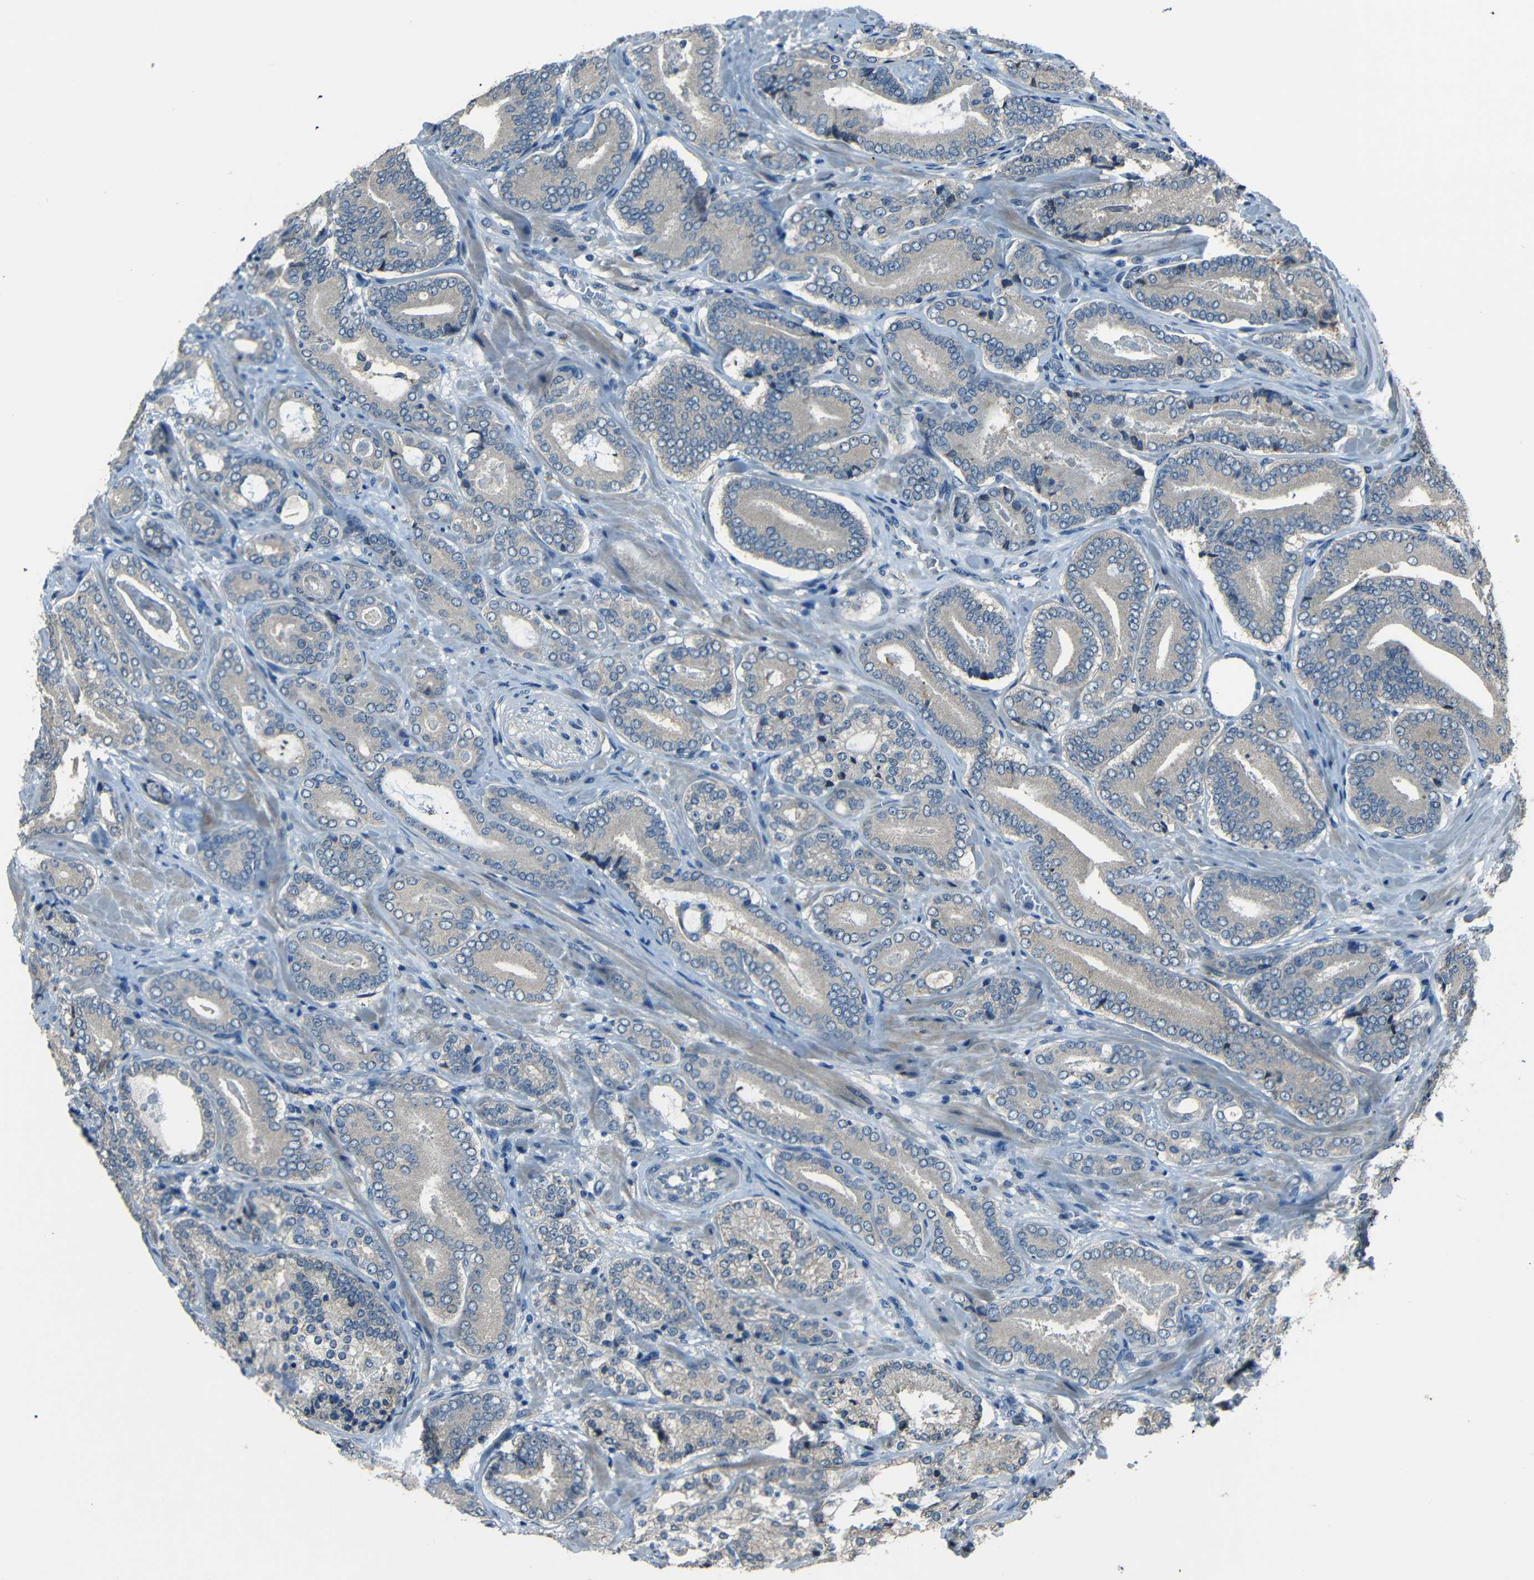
{"staining": {"intensity": "negative", "quantity": "none", "location": "none"}, "tissue": "prostate cancer", "cell_type": "Tumor cells", "image_type": "cancer", "snomed": [{"axis": "morphology", "description": "Adenocarcinoma, High grade"}, {"axis": "topography", "description": "Prostate"}], "caption": "Human prostate cancer stained for a protein using IHC displays no expression in tumor cells.", "gene": "SLA", "patient": {"sex": "male", "age": 61}}